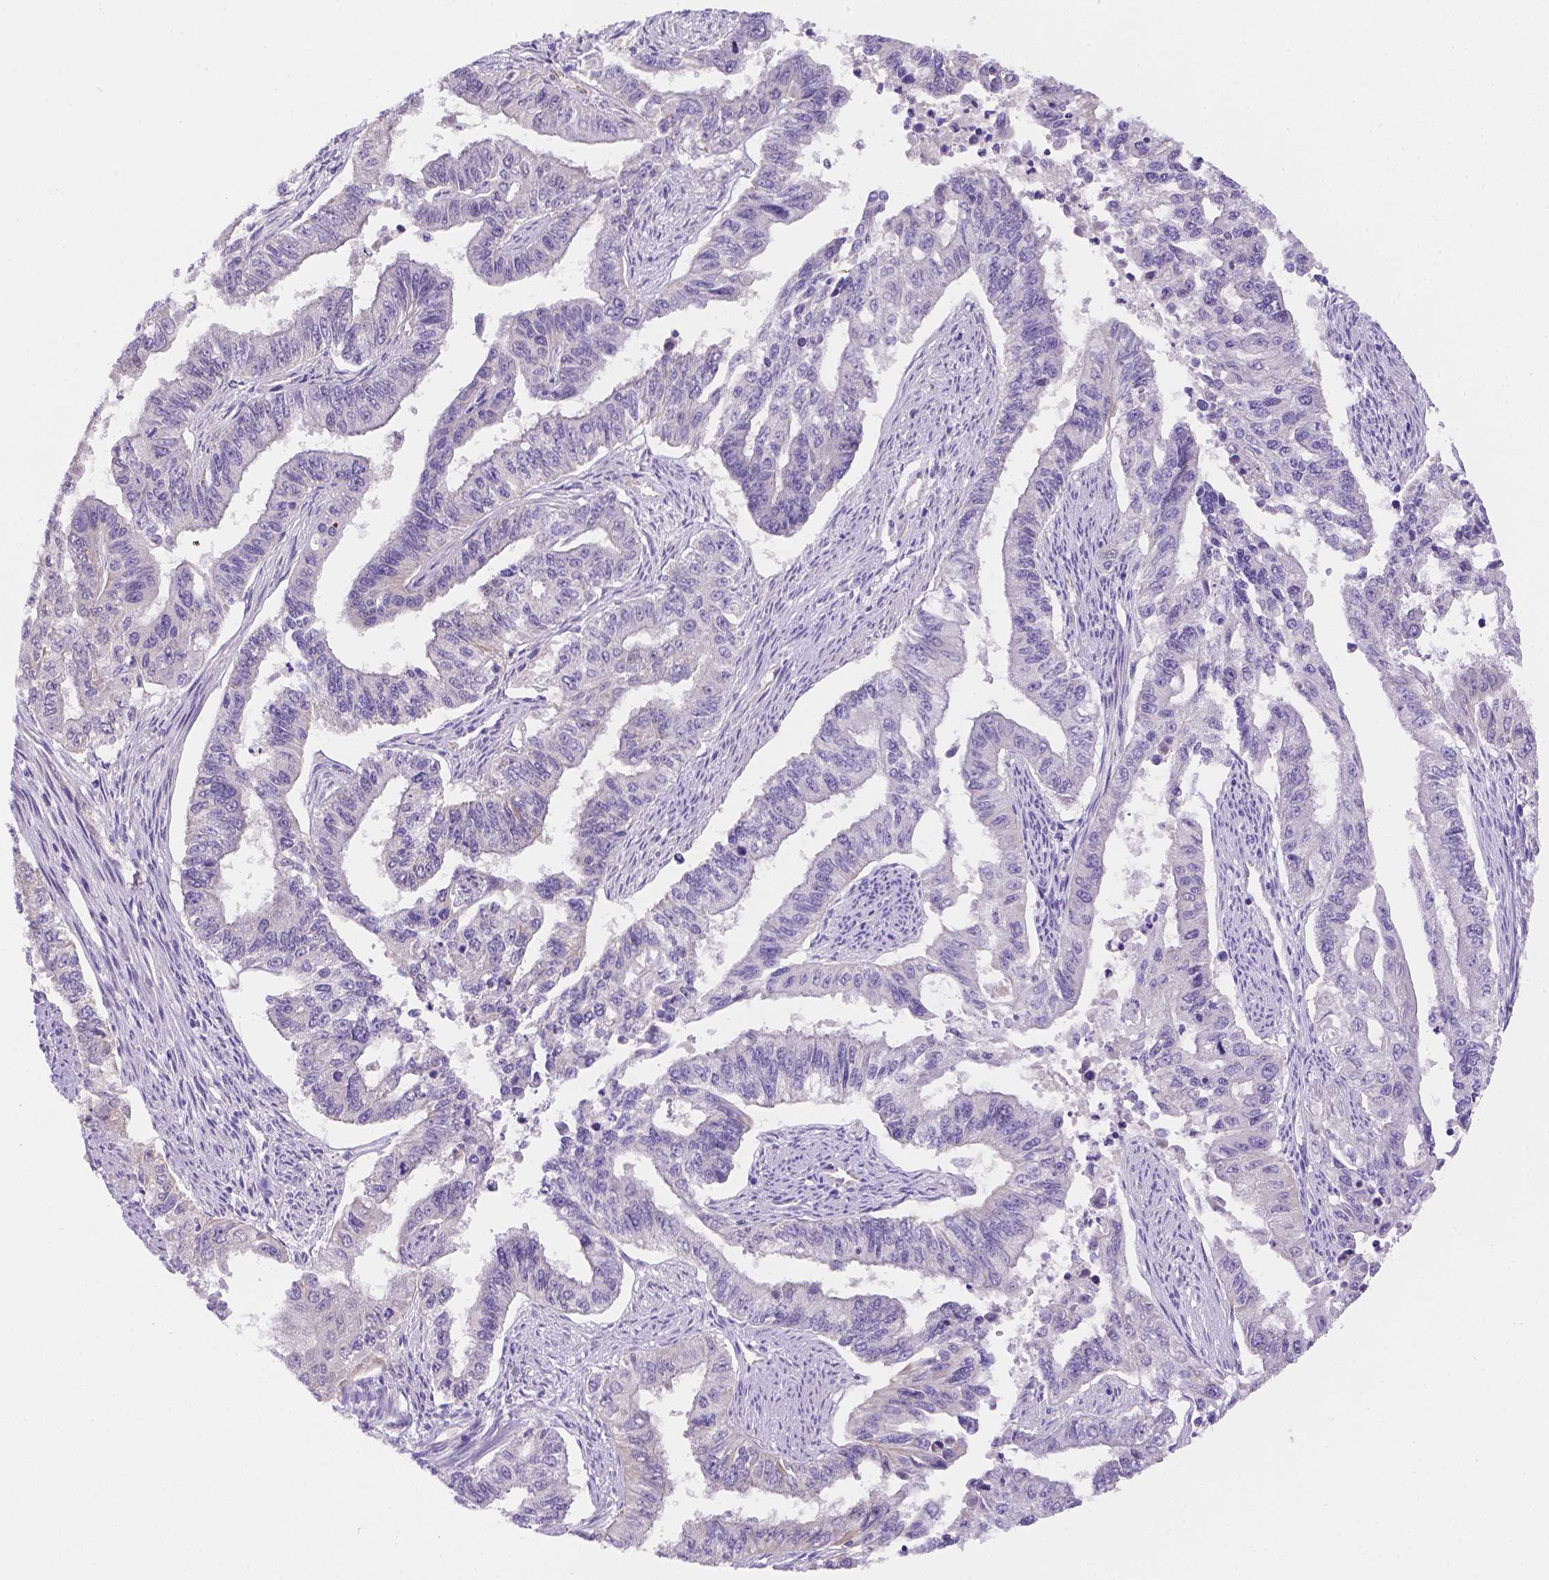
{"staining": {"intensity": "negative", "quantity": "none", "location": "none"}, "tissue": "endometrial cancer", "cell_type": "Tumor cells", "image_type": "cancer", "snomed": [{"axis": "morphology", "description": "Adenocarcinoma, NOS"}, {"axis": "topography", "description": "Uterus"}], "caption": "DAB (3,3'-diaminobenzidine) immunohistochemical staining of human endometrial adenocarcinoma shows no significant staining in tumor cells.", "gene": "NXPE2", "patient": {"sex": "female", "age": 59}}